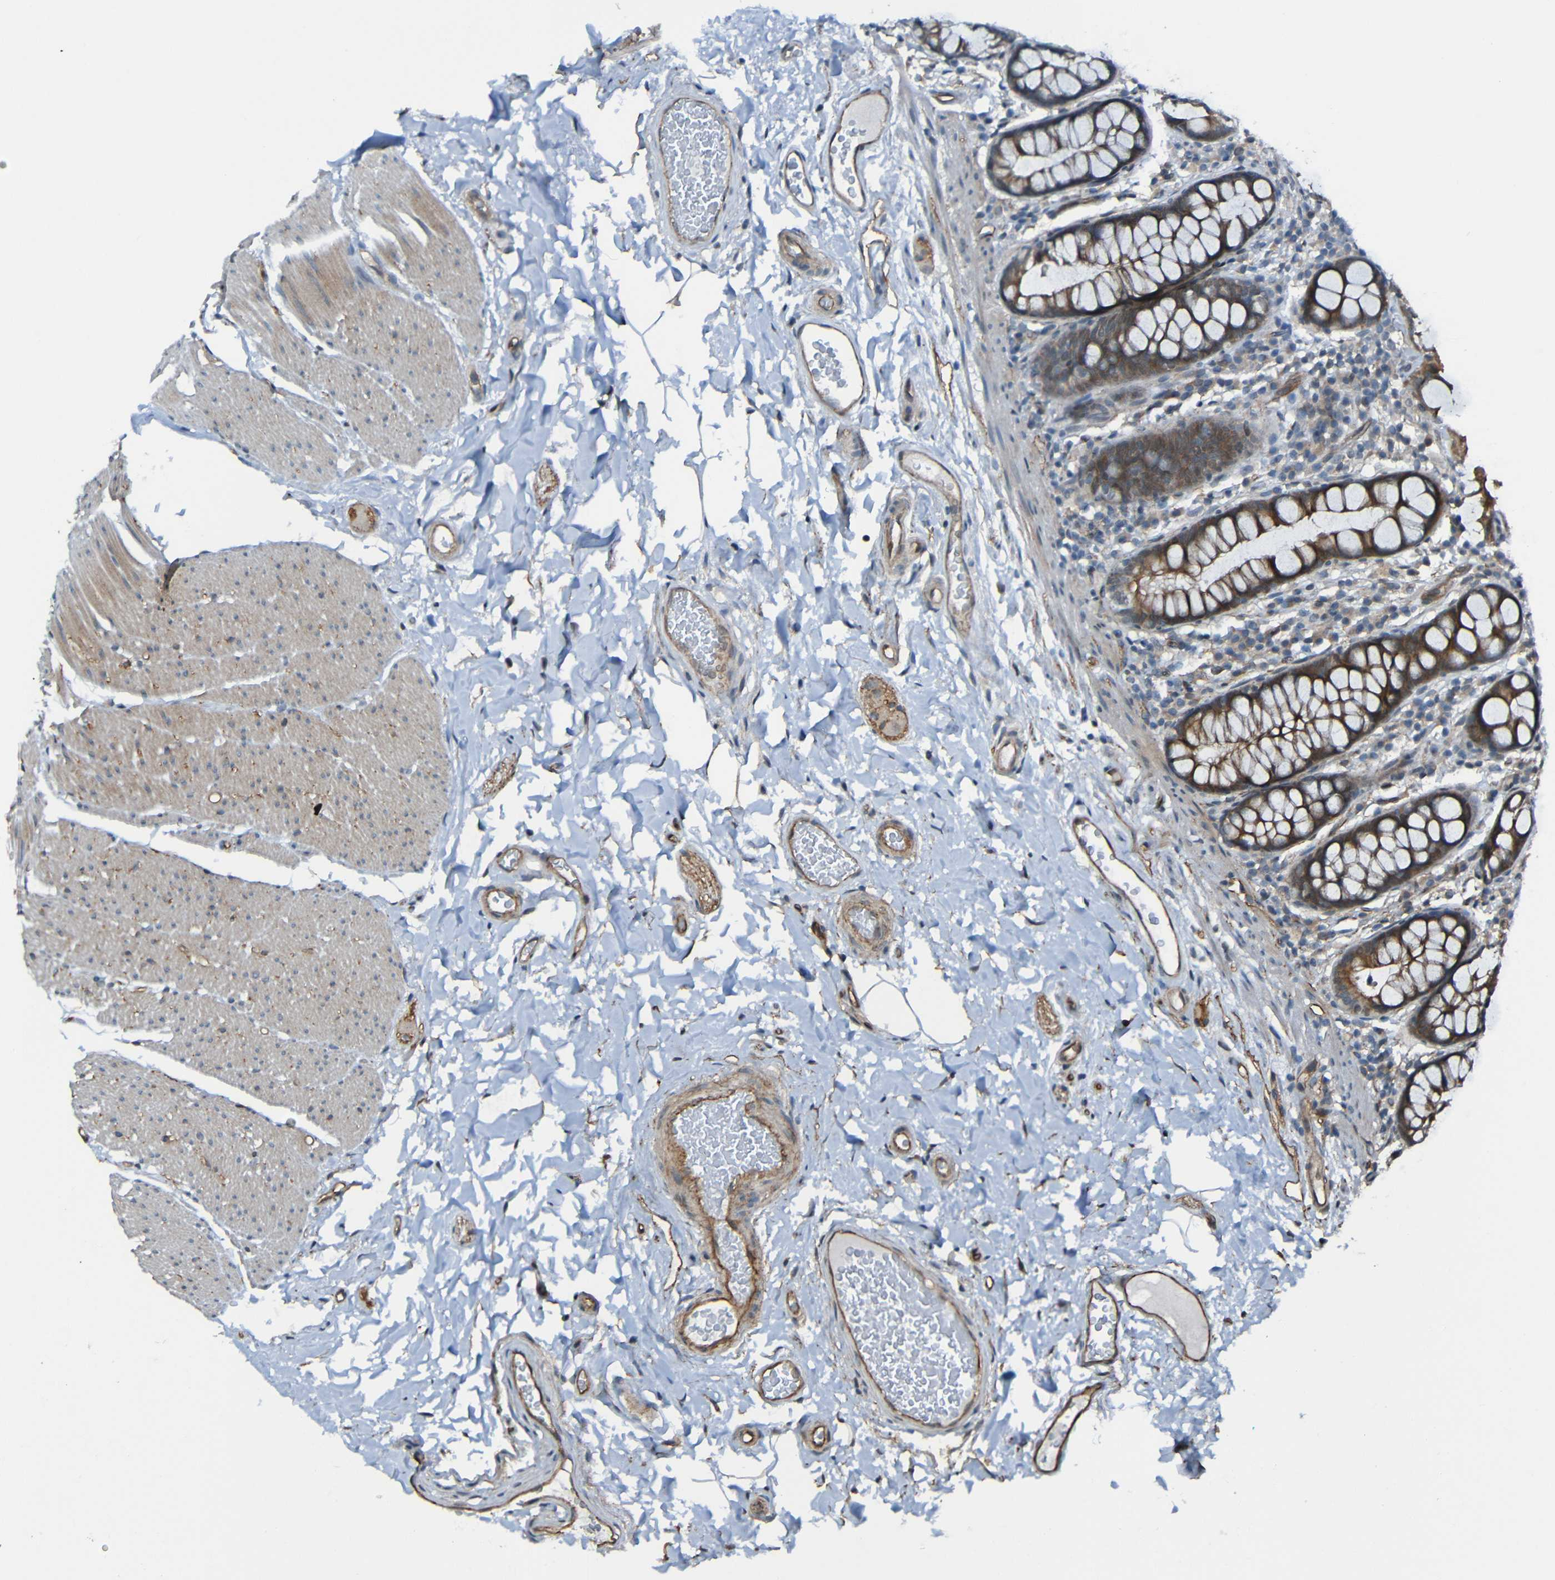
{"staining": {"intensity": "moderate", "quantity": ">75%", "location": "cytoplasmic/membranous"}, "tissue": "colon", "cell_type": "Endothelial cells", "image_type": "normal", "snomed": [{"axis": "morphology", "description": "Normal tissue, NOS"}, {"axis": "topography", "description": "Colon"}], "caption": "Immunohistochemical staining of unremarkable colon shows >75% levels of moderate cytoplasmic/membranous protein positivity in about >75% of endothelial cells. (Brightfield microscopy of DAB IHC at high magnification).", "gene": "LGR5", "patient": {"sex": "female", "age": 80}}